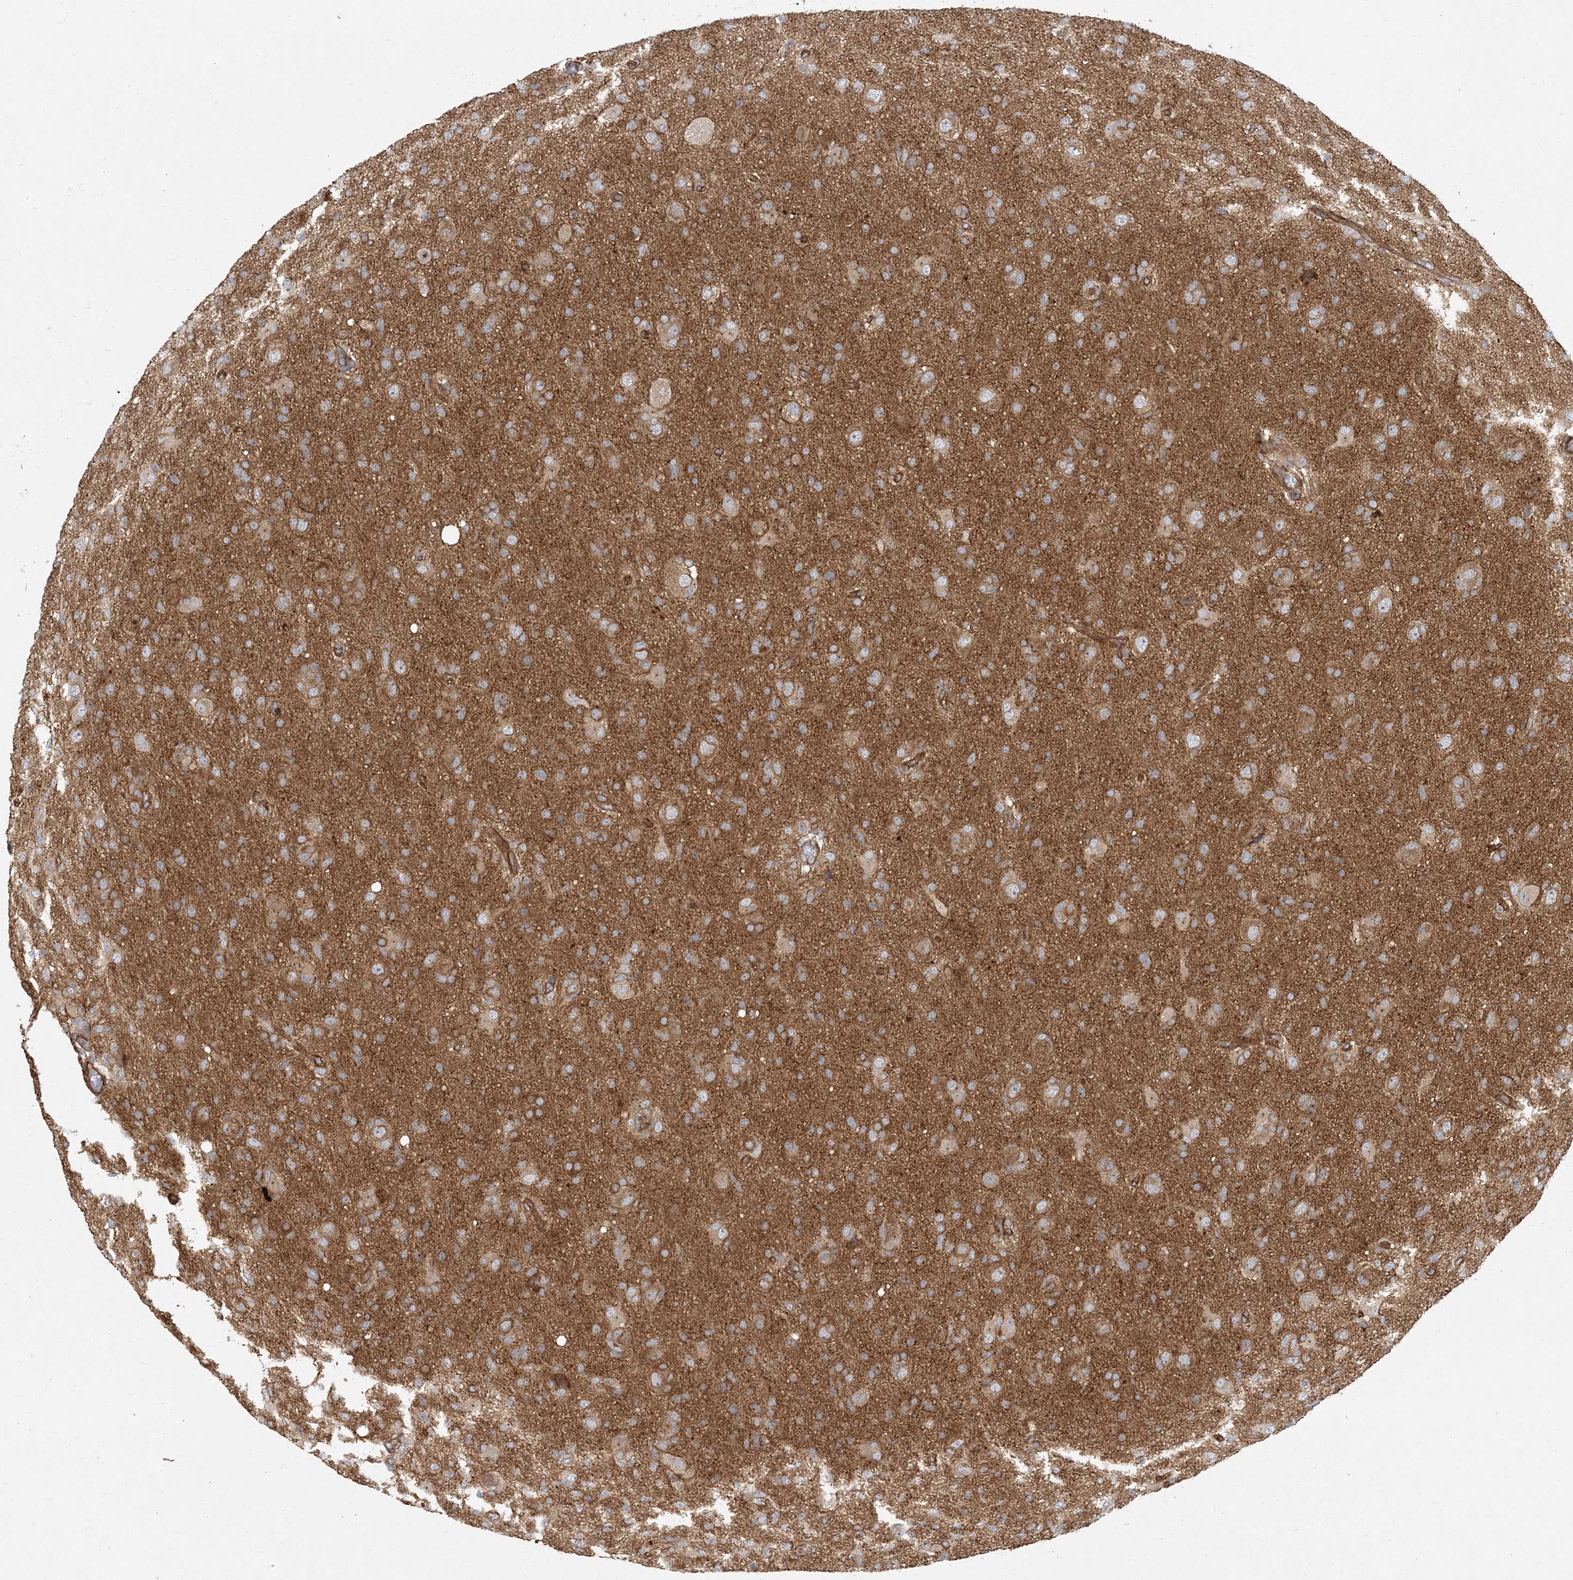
{"staining": {"intensity": "moderate", "quantity": "<25%", "location": "cytoplasmic/membranous"}, "tissue": "glioma", "cell_type": "Tumor cells", "image_type": "cancer", "snomed": [{"axis": "morphology", "description": "Glioma, malignant, High grade"}, {"axis": "topography", "description": "Brain"}], "caption": "Immunohistochemical staining of human malignant glioma (high-grade) exhibits low levels of moderate cytoplasmic/membranous positivity in approximately <25% of tumor cells.", "gene": "ATP23", "patient": {"sex": "female", "age": 57}}